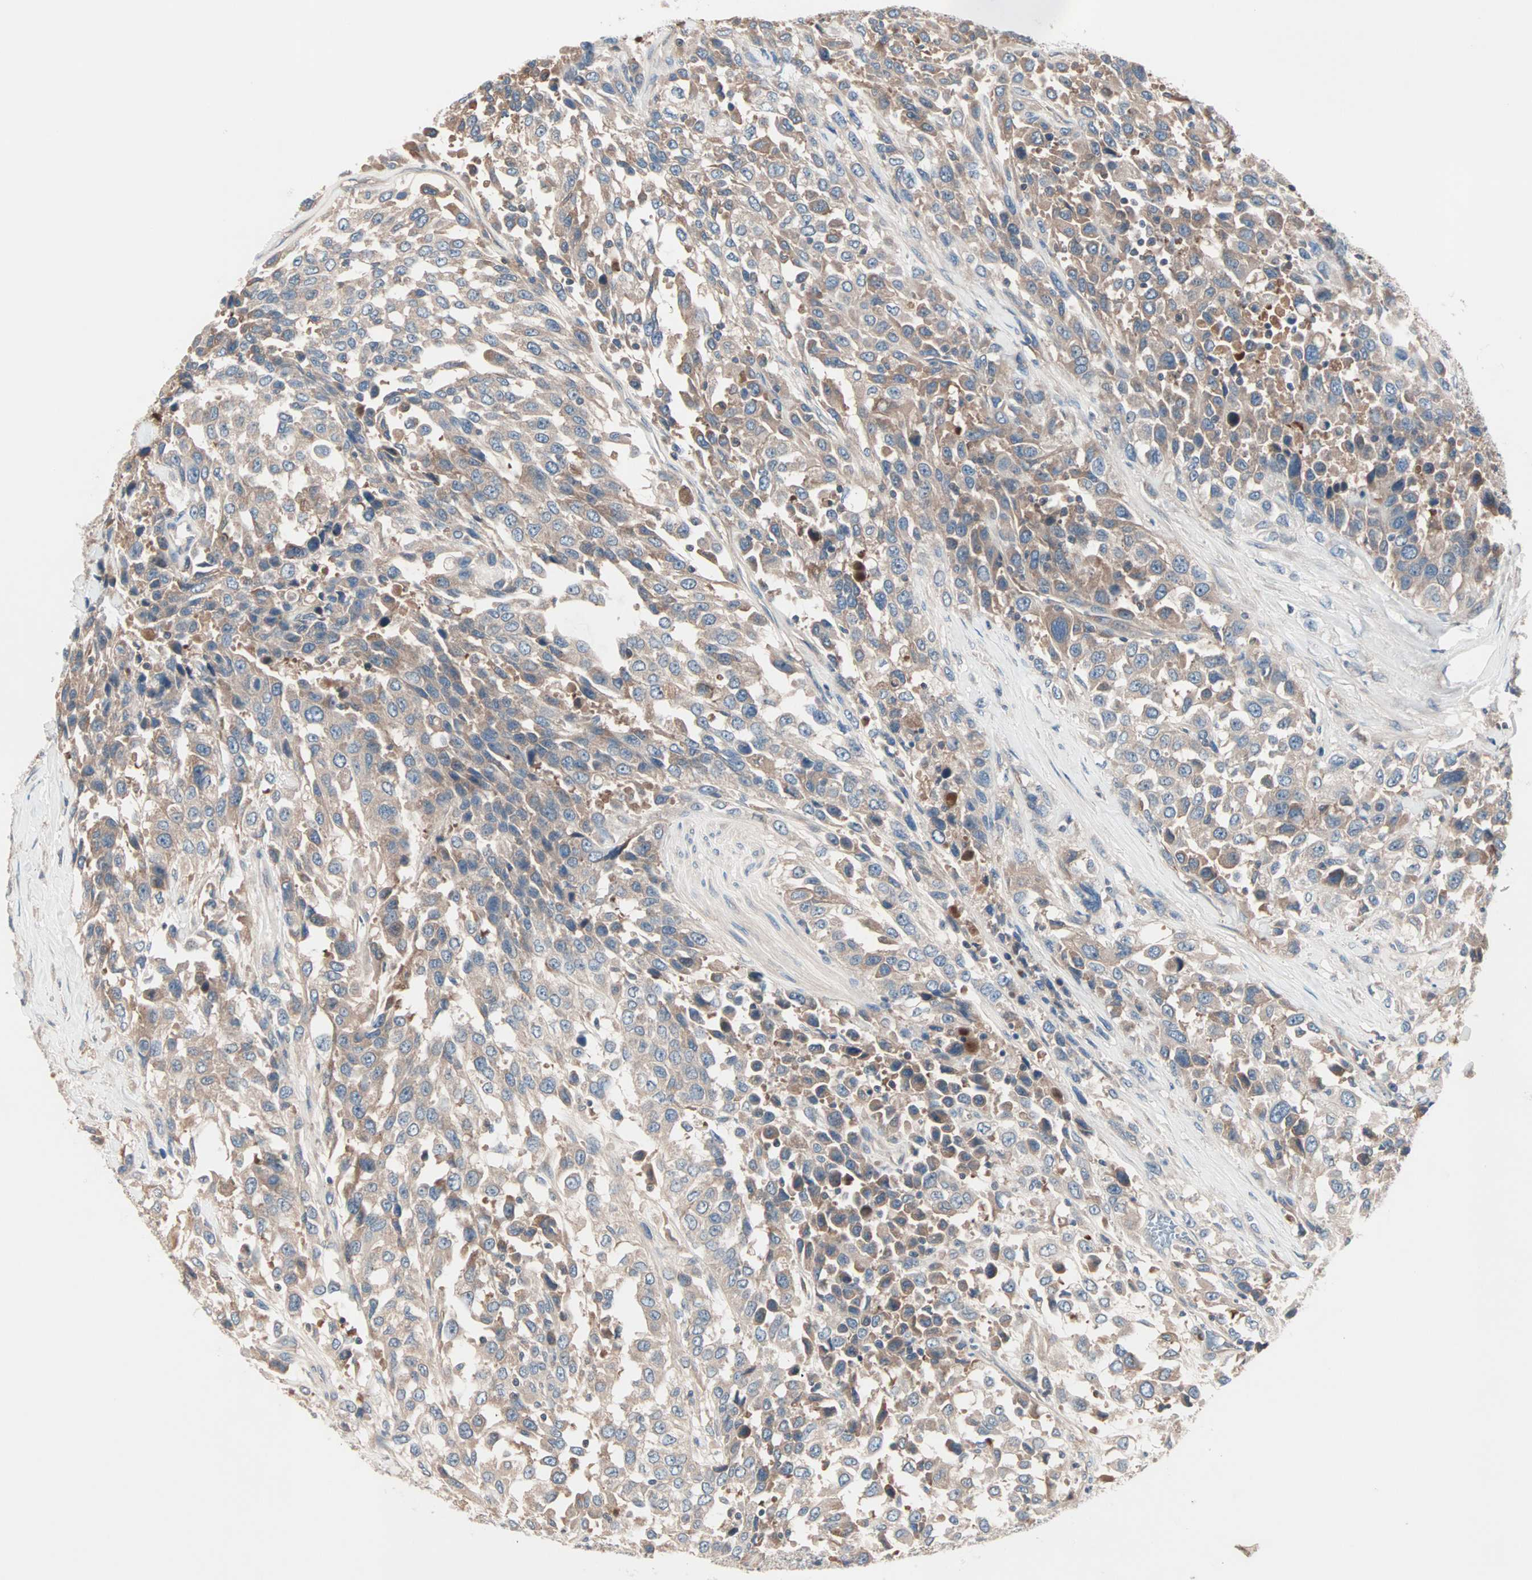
{"staining": {"intensity": "weak", "quantity": "25%-75%", "location": "cytoplasmic/membranous"}, "tissue": "urothelial cancer", "cell_type": "Tumor cells", "image_type": "cancer", "snomed": [{"axis": "morphology", "description": "Urothelial carcinoma, High grade"}, {"axis": "topography", "description": "Urinary bladder"}], "caption": "Immunohistochemistry histopathology image of human urothelial carcinoma (high-grade) stained for a protein (brown), which exhibits low levels of weak cytoplasmic/membranous staining in about 25%-75% of tumor cells.", "gene": "CAD", "patient": {"sex": "female", "age": 80}}